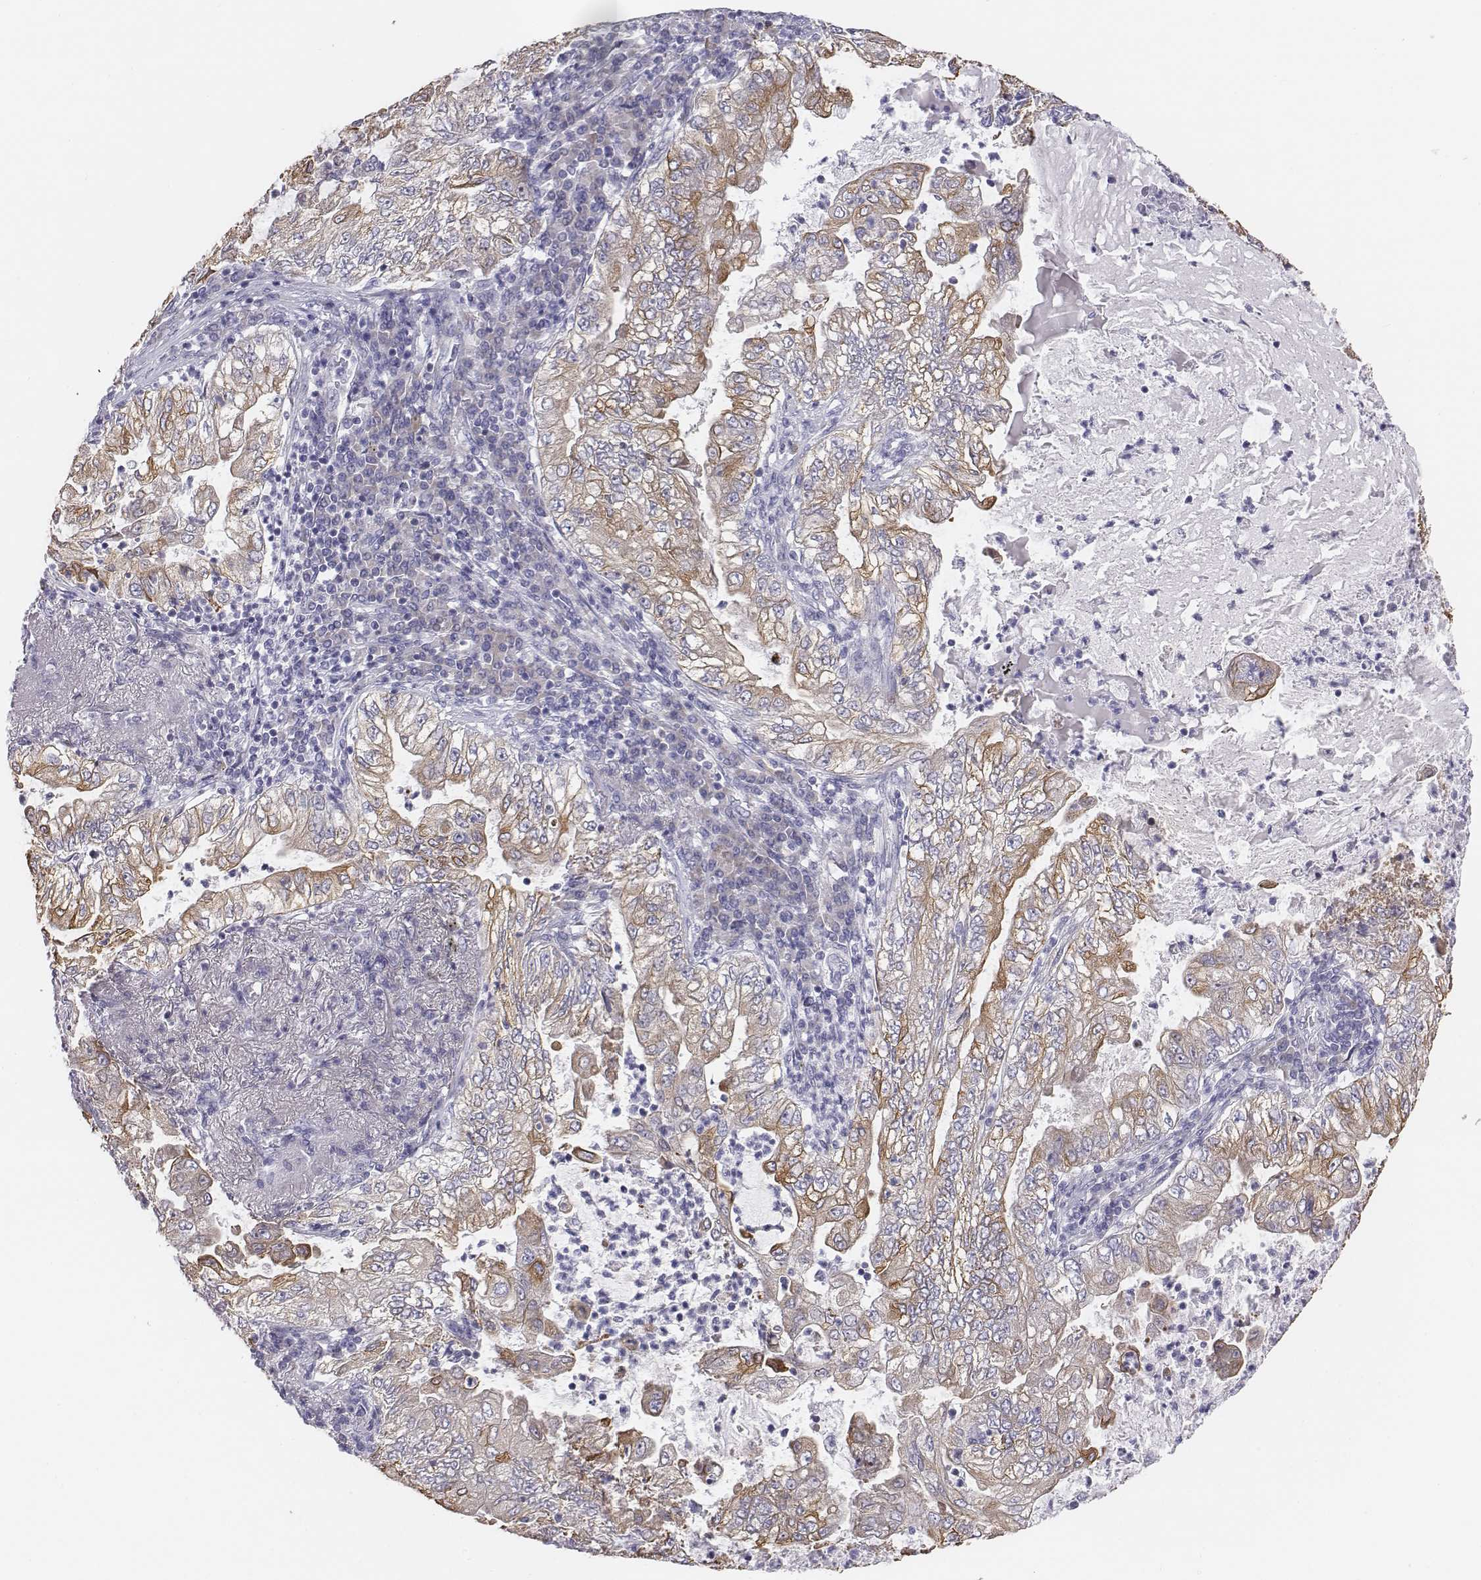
{"staining": {"intensity": "weak", "quantity": "<25%", "location": "cytoplasmic/membranous"}, "tissue": "lung cancer", "cell_type": "Tumor cells", "image_type": "cancer", "snomed": [{"axis": "morphology", "description": "Adenocarcinoma, NOS"}, {"axis": "topography", "description": "Lung"}], "caption": "This micrograph is of lung cancer stained with immunohistochemistry (IHC) to label a protein in brown with the nuclei are counter-stained blue. There is no positivity in tumor cells.", "gene": "CHST14", "patient": {"sex": "female", "age": 73}}